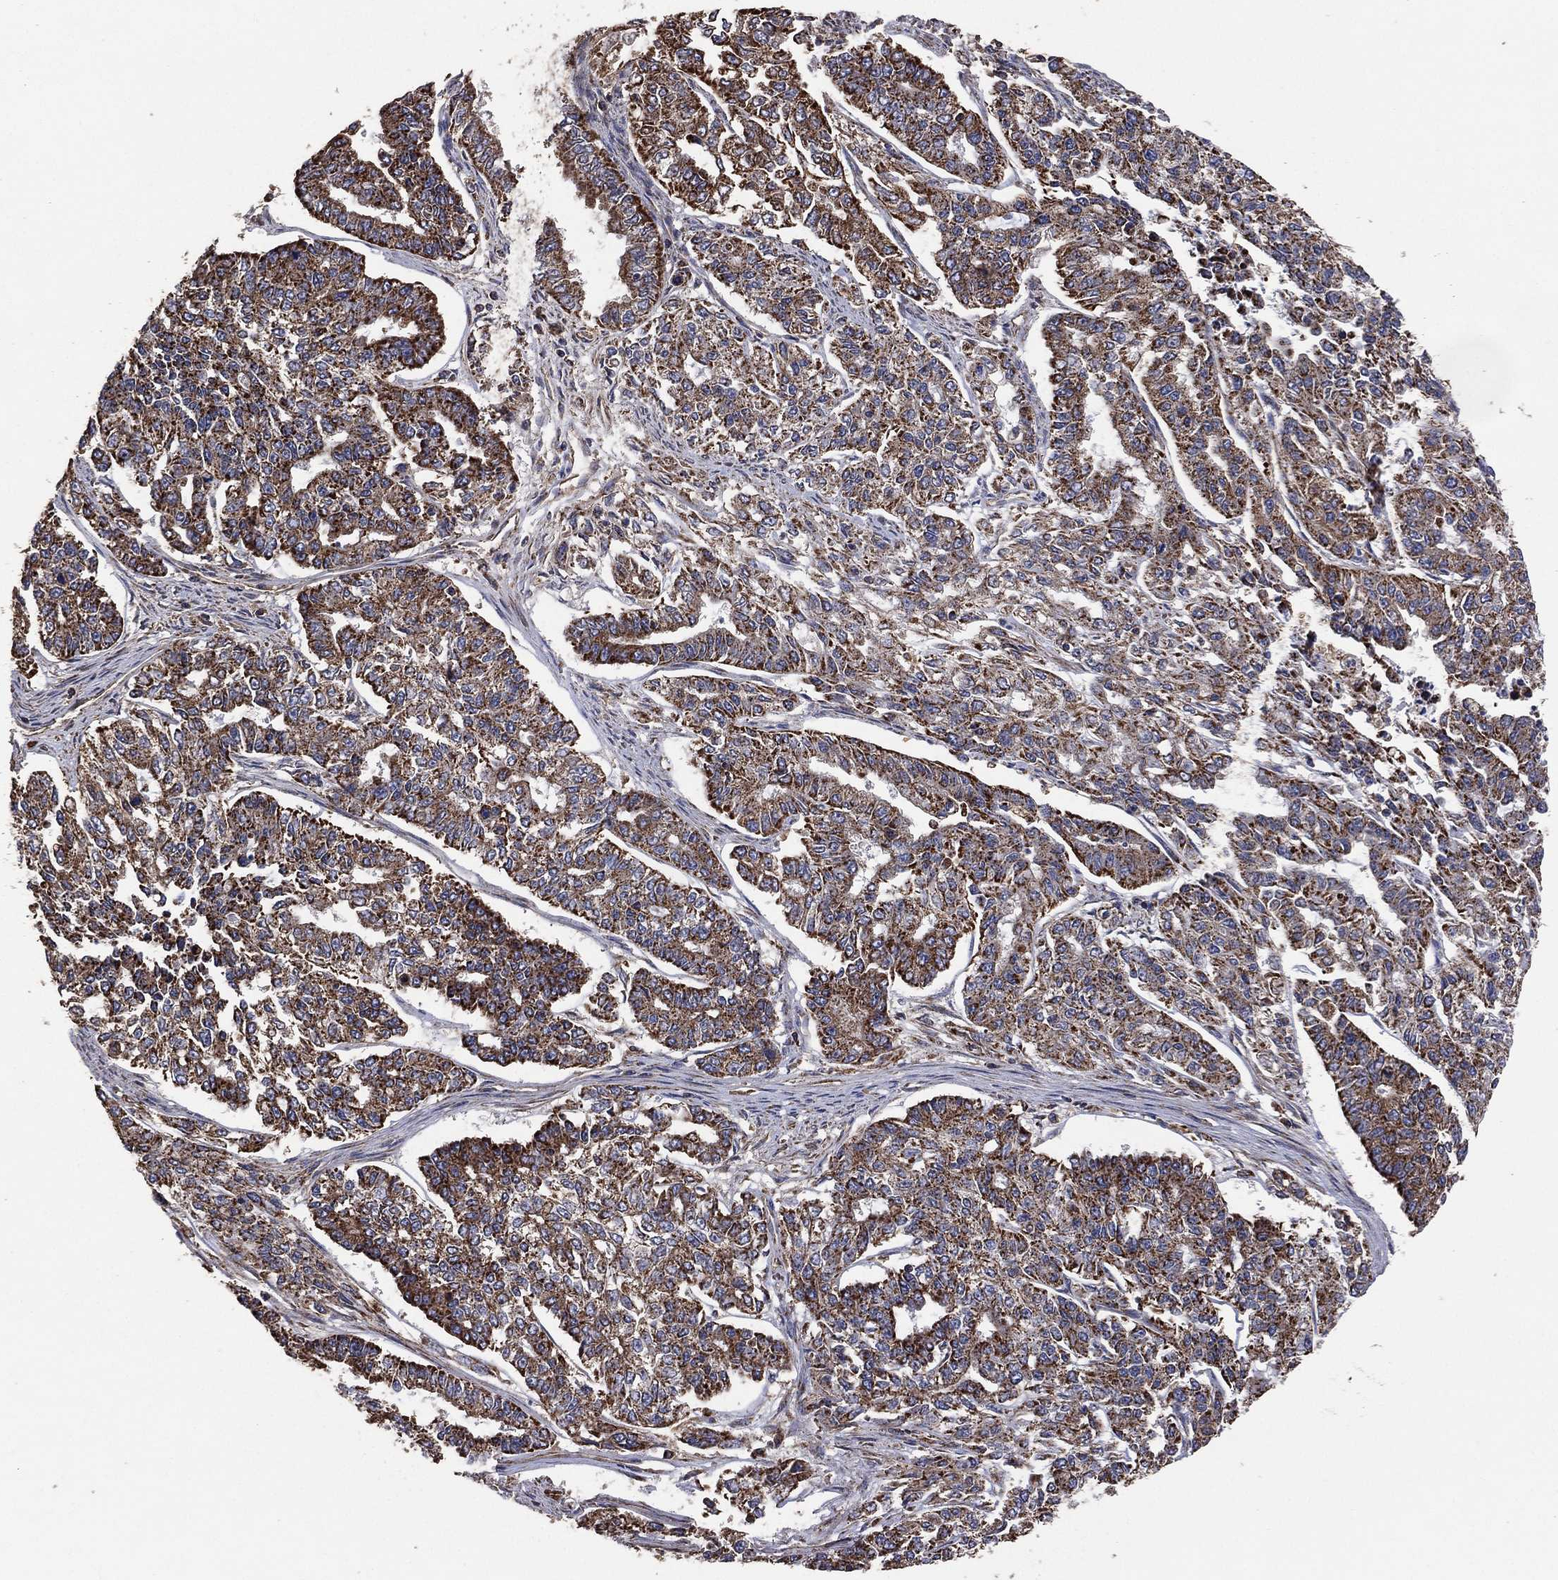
{"staining": {"intensity": "strong", "quantity": "<25%", "location": "cytoplasmic/membranous"}, "tissue": "endometrial cancer", "cell_type": "Tumor cells", "image_type": "cancer", "snomed": [{"axis": "morphology", "description": "Adenocarcinoma, NOS"}, {"axis": "topography", "description": "Uterus"}], "caption": "Brown immunohistochemical staining in human adenocarcinoma (endometrial) demonstrates strong cytoplasmic/membranous staining in about <25% of tumor cells.", "gene": "LIMD1", "patient": {"sex": "female", "age": 59}}